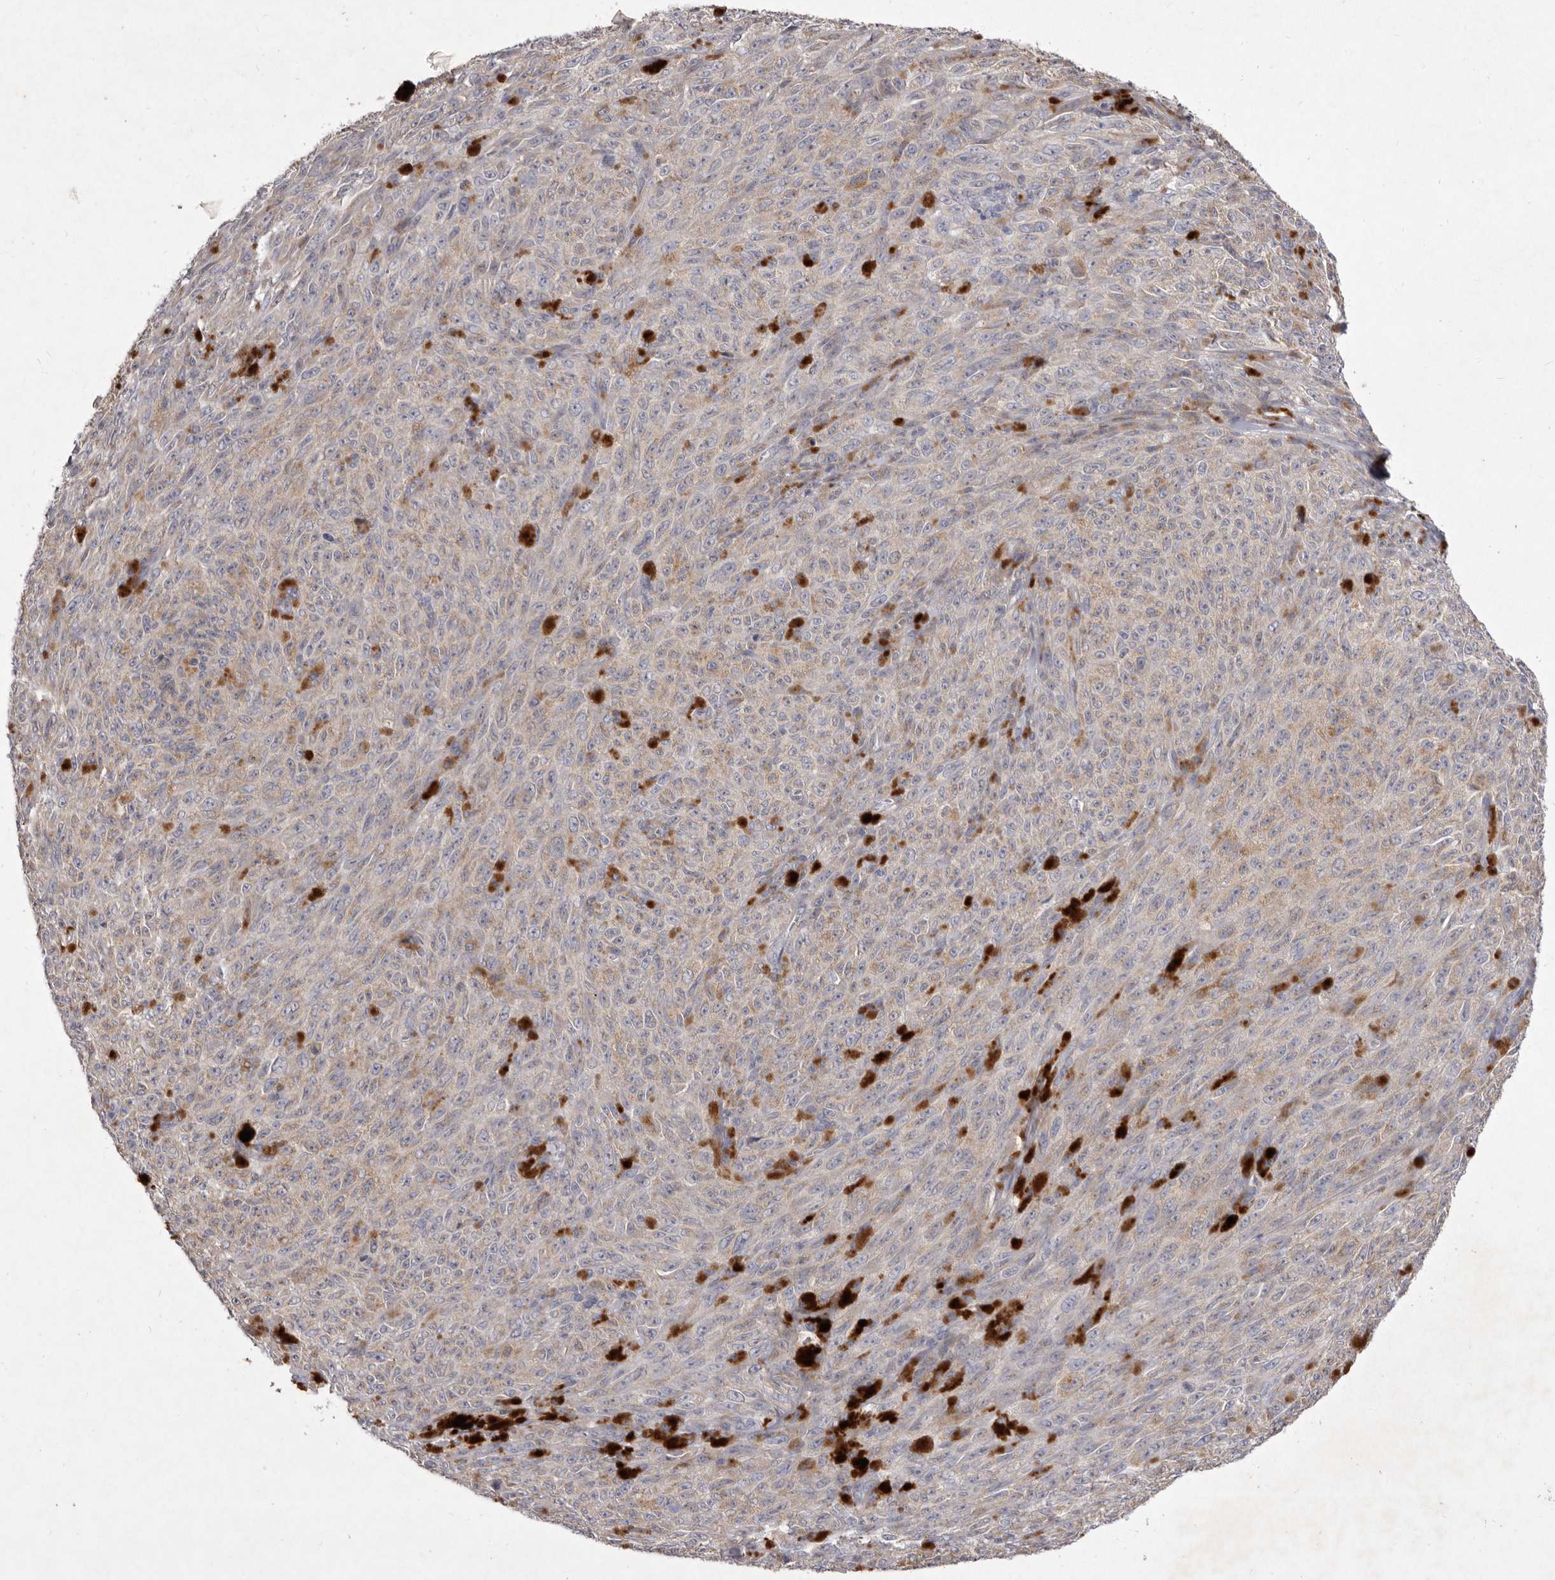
{"staining": {"intensity": "negative", "quantity": "none", "location": "none"}, "tissue": "melanoma", "cell_type": "Tumor cells", "image_type": "cancer", "snomed": [{"axis": "morphology", "description": "Malignant melanoma, NOS"}, {"axis": "topography", "description": "Skin"}], "caption": "Immunohistochemical staining of human melanoma shows no significant expression in tumor cells.", "gene": "P2RX6", "patient": {"sex": "female", "age": 82}}